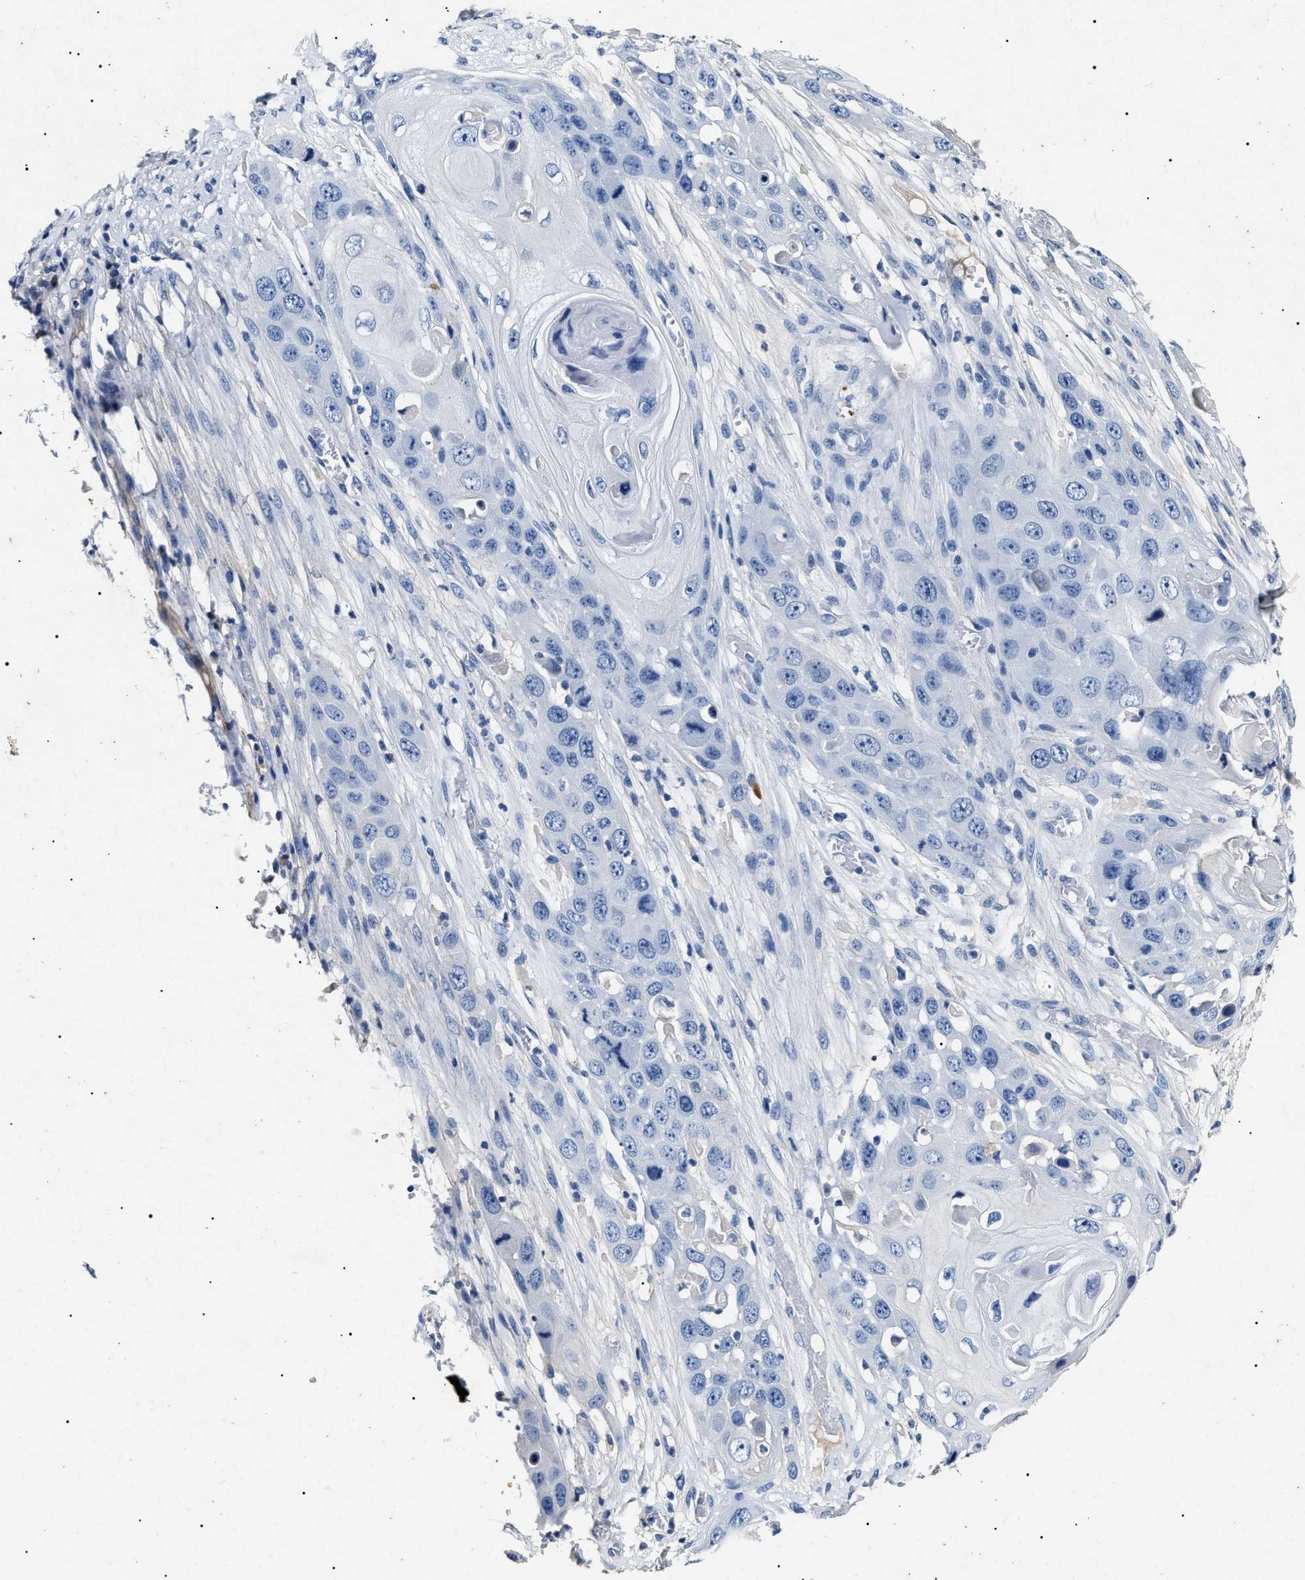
{"staining": {"intensity": "negative", "quantity": "none", "location": "none"}, "tissue": "skin cancer", "cell_type": "Tumor cells", "image_type": "cancer", "snomed": [{"axis": "morphology", "description": "Squamous cell carcinoma, NOS"}, {"axis": "topography", "description": "Skin"}], "caption": "The immunohistochemistry (IHC) image has no significant positivity in tumor cells of squamous cell carcinoma (skin) tissue. (Brightfield microscopy of DAB IHC at high magnification).", "gene": "LRRC8E", "patient": {"sex": "male", "age": 55}}